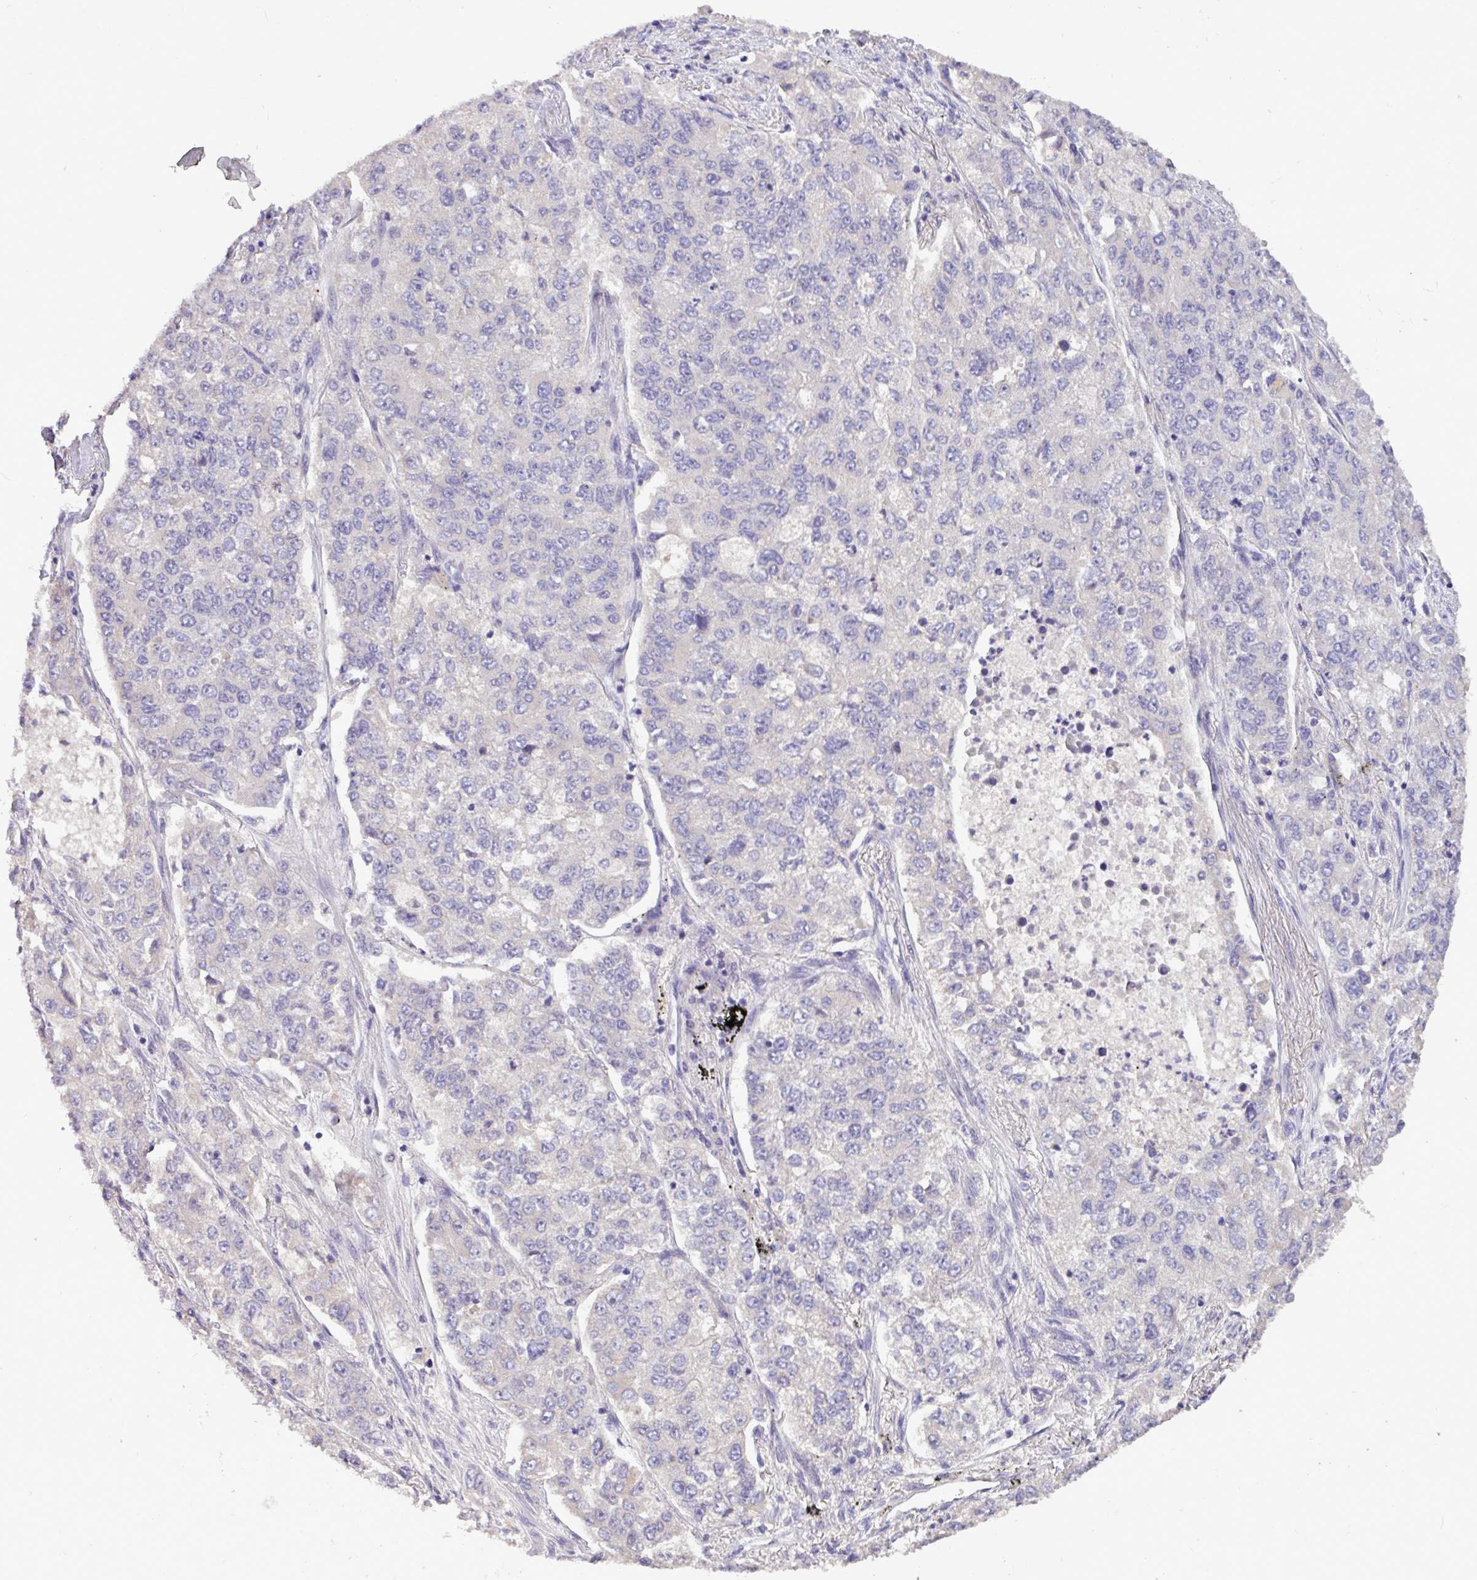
{"staining": {"intensity": "negative", "quantity": "none", "location": "none"}, "tissue": "lung cancer", "cell_type": "Tumor cells", "image_type": "cancer", "snomed": [{"axis": "morphology", "description": "Adenocarcinoma, NOS"}, {"axis": "topography", "description": "Lung"}], "caption": "DAB (3,3'-diaminobenzidine) immunohistochemical staining of human adenocarcinoma (lung) shows no significant staining in tumor cells.", "gene": "PAX8", "patient": {"sex": "male", "age": 49}}